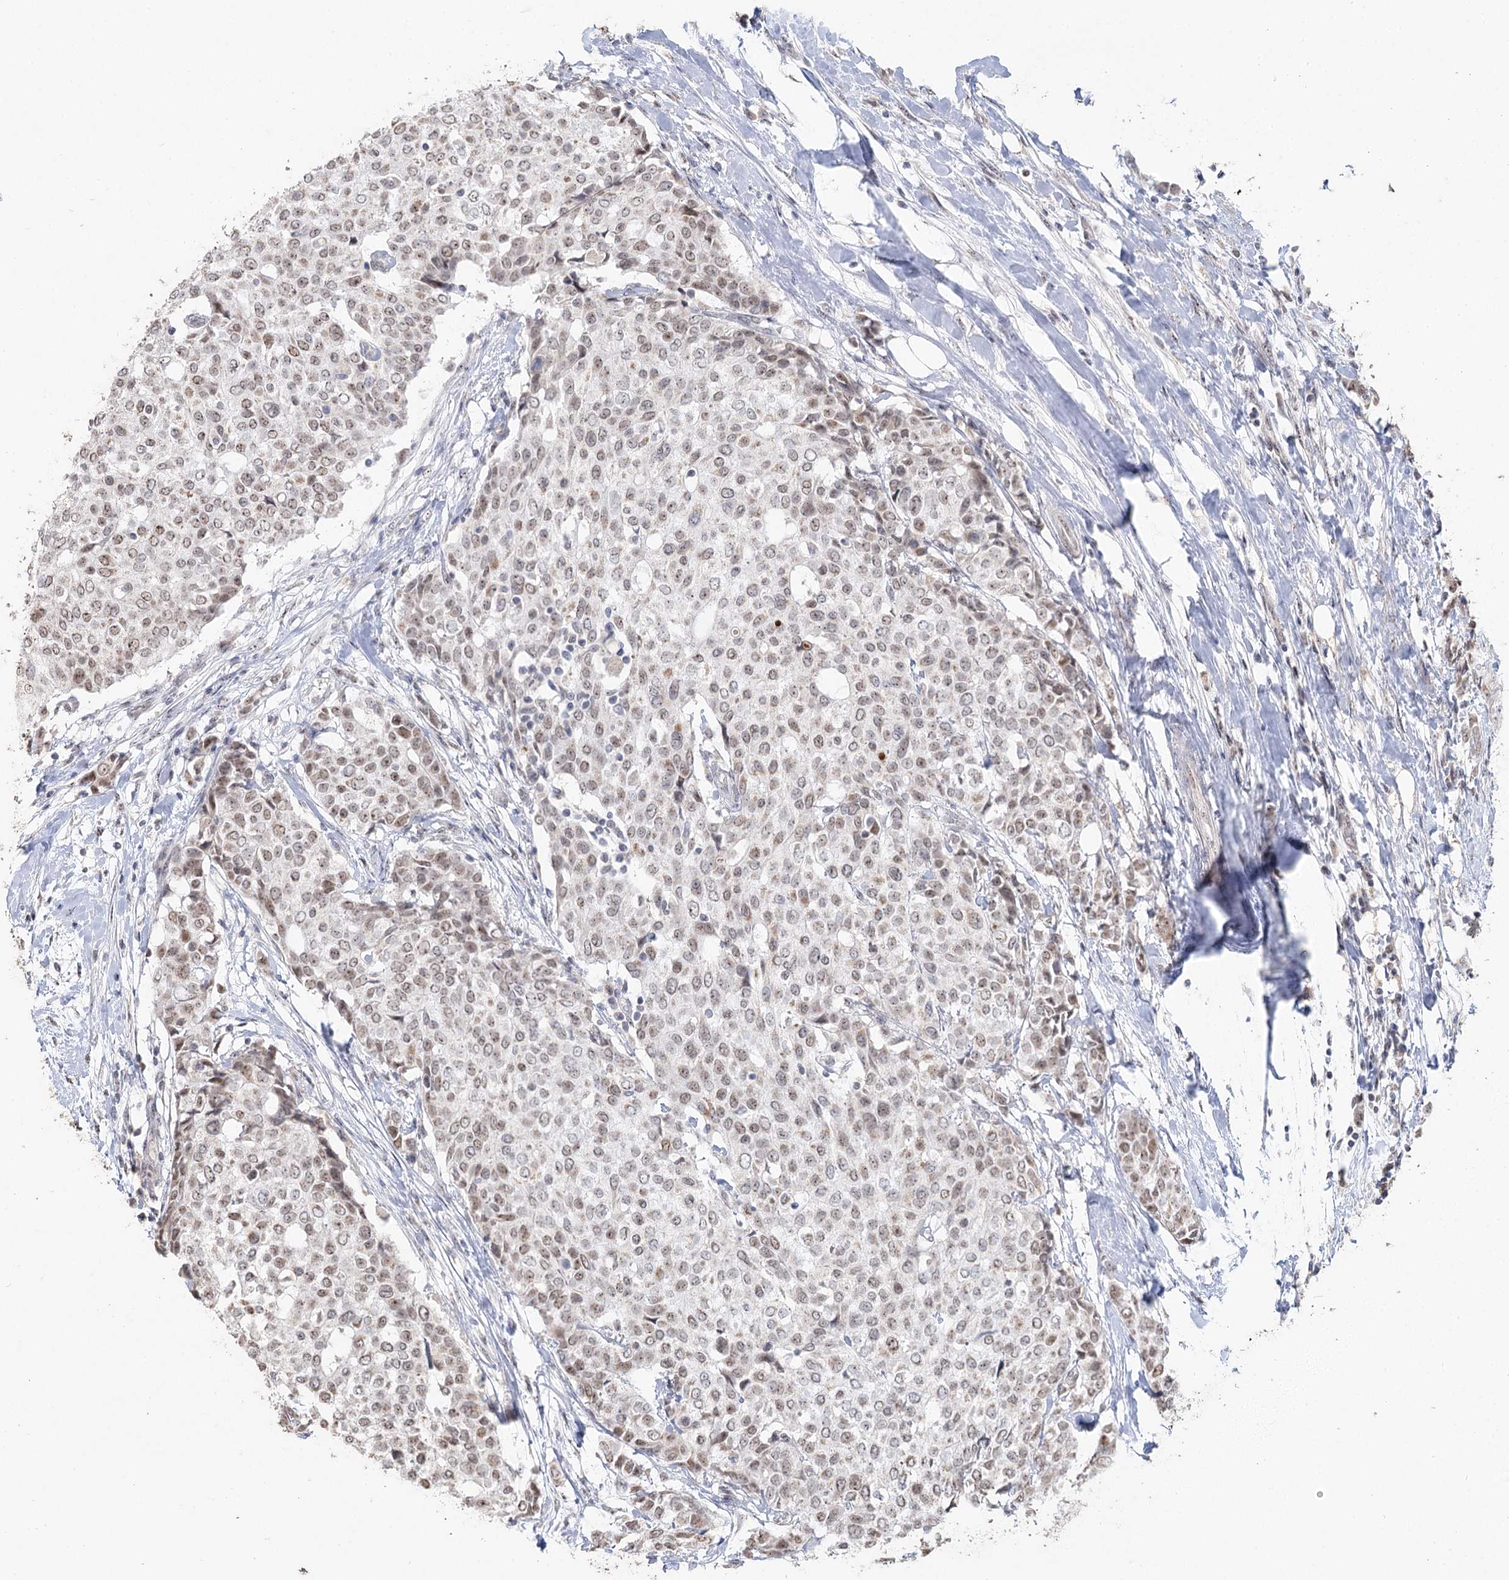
{"staining": {"intensity": "weak", "quantity": "25%-75%", "location": "nuclear"}, "tissue": "breast cancer", "cell_type": "Tumor cells", "image_type": "cancer", "snomed": [{"axis": "morphology", "description": "Lobular carcinoma"}, {"axis": "topography", "description": "Breast"}], "caption": "High-magnification brightfield microscopy of breast cancer (lobular carcinoma) stained with DAB (3,3'-diaminobenzidine) (brown) and counterstained with hematoxylin (blue). tumor cells exhibit weak nuclear positivity is identified in approximately25%-75% of cells.", "gene": "RUFY4", "patient": {"sex": "female", "age": 51}}